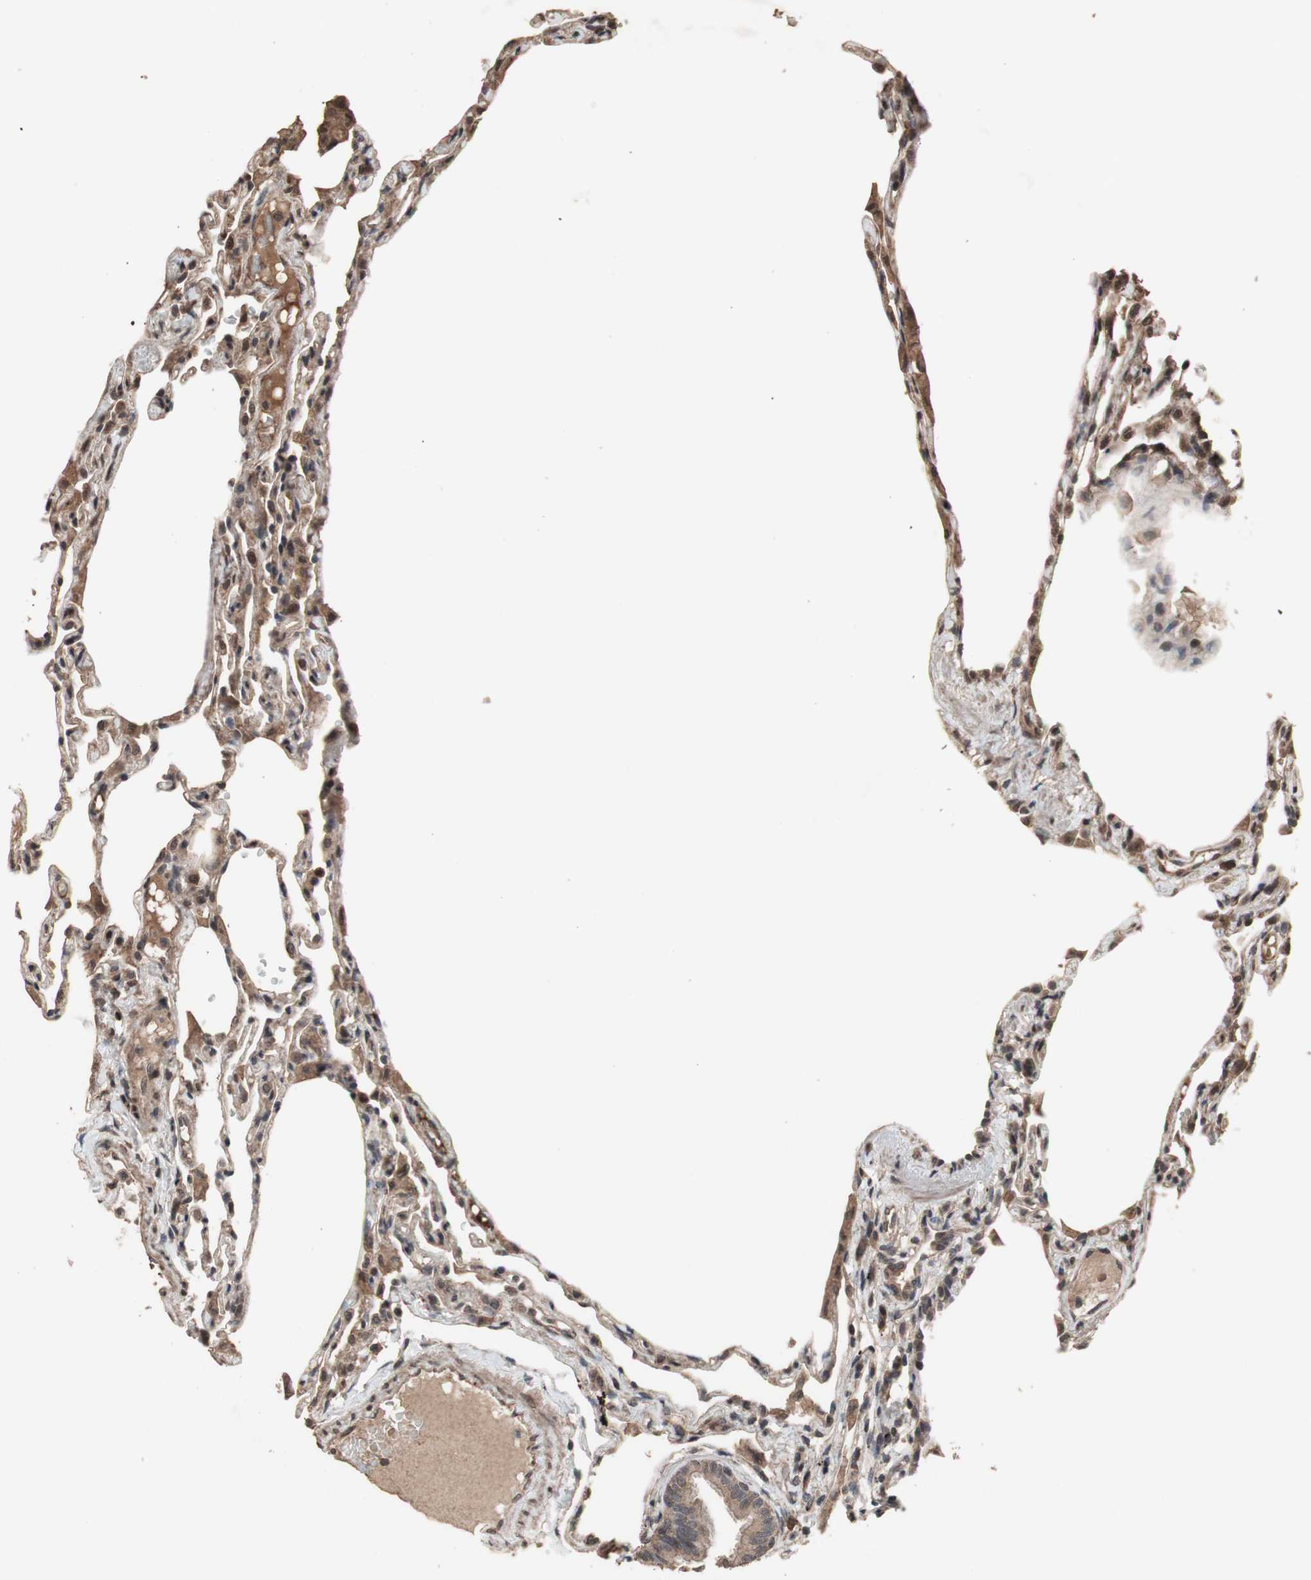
{"staining": {"intensity": "moderate", "quantity": ">75%", "location": "cytoplasmic/membranous,nuclear"}, "tissue": "lung", "cell_type": "Alveolar cells", "image_type": "normal", "snomed": [{"axis": "morphology", "description": "Normal tissue, NOS"}, {"axis": "topography", "description": "Lung"}], "caption": "Moderate cytoplasmic/membranous,nuclear protein staining is seen in about >75% of alveolar cells in lung.", "gene": "KANSL1", "patient": {"sex": "female", "age": 49}}